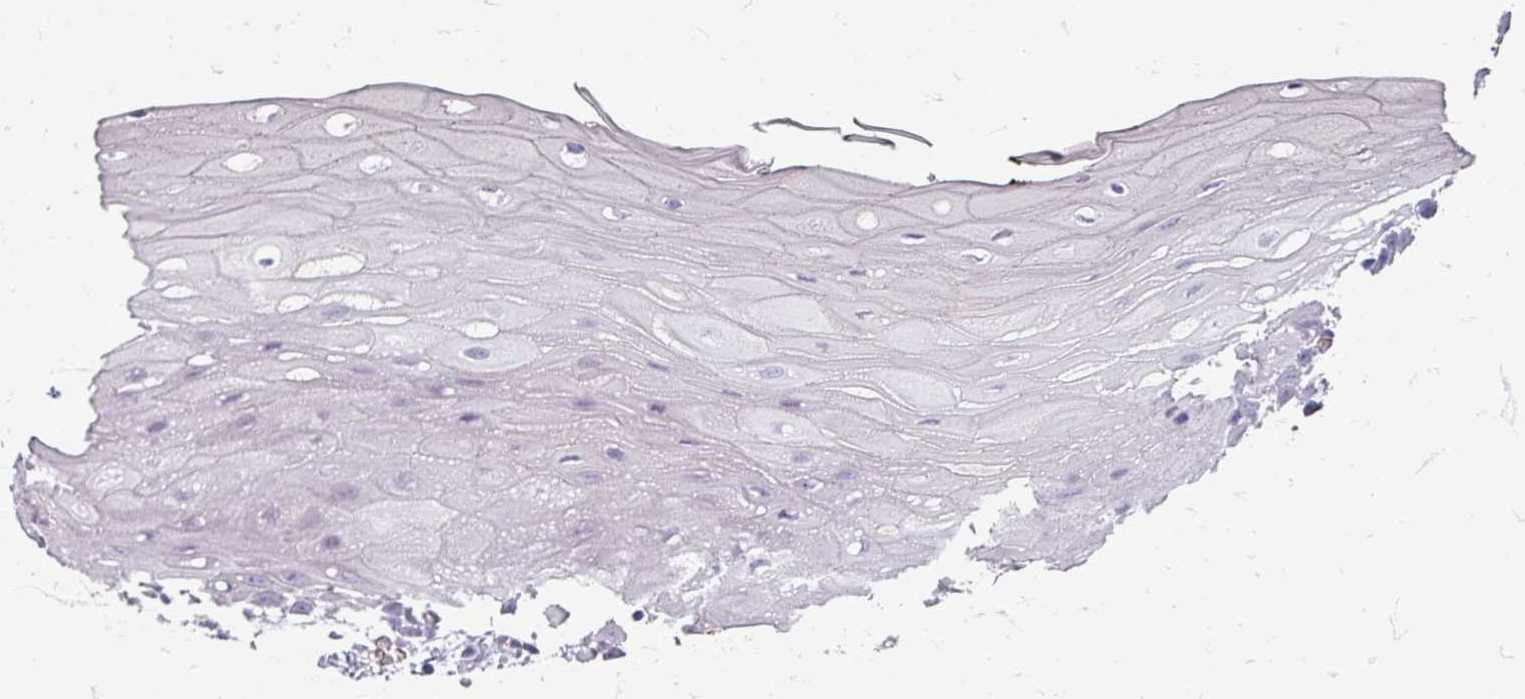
{"staining": {"intensity": "negative", "quantity": "none", "location": "none"}, "tissue": "oral mucosa", "cell_type": "Squamous epithelial cells", "image_type": "normal", "snomed": [{"axis": "morphology", "description": "Normal tissue, NOS"}, {"axis": "topography", "description": "Oral tissue"}, {"axis": "topography", "description": "Tounge, NOS"}], "caption": "Immunohistochemistry micrograph of benign oral mucosa stained for a protein (brown), which displays no staining in squamous epithelial cells. (DAB immunohistochemistry (IHC) visualized using brightfield microscopy, high magnification).", "gene": "ZNF878", "patient": {"sex": "female", "age": 59}}